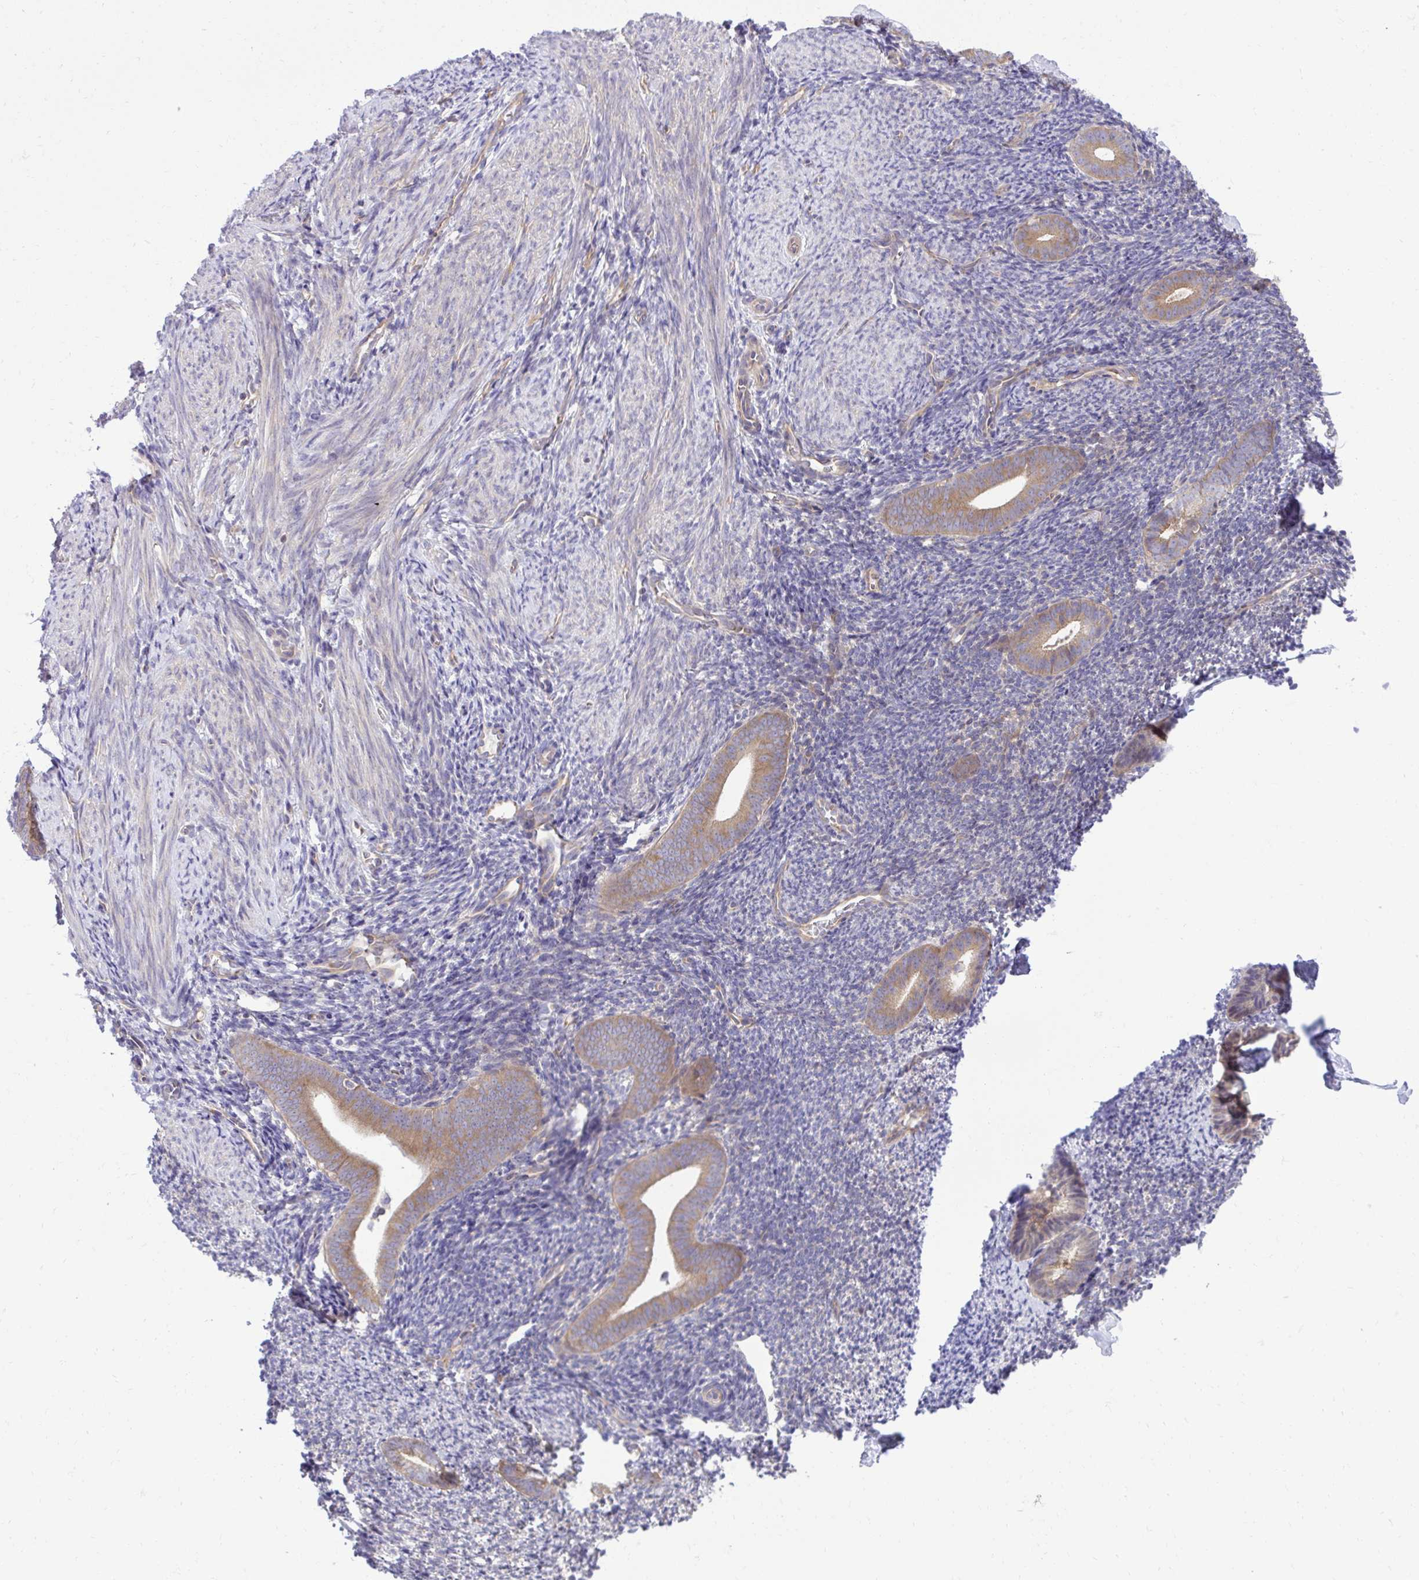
{"staining": {"intensity": "weak", "quantity": "<25%", "location": "cytoplasmic/membranous"}, "tissue": "endometrium", "cell_type": "Cells in endometrial stroma", "image_type": "normal", "snomed": [{"axis": "morphology", "description": "Normal tissue, NOS"}, {"axis": "topography", "description": "Endometrium"}], "caption": "This is an immunohistochemistry (IHC) photomicrograph of unremarkable endometrium. There is no positivity in cells in endometrial stroma.", "gene": "PPP5C", "patient": {"sex": "female", "age": 39}}